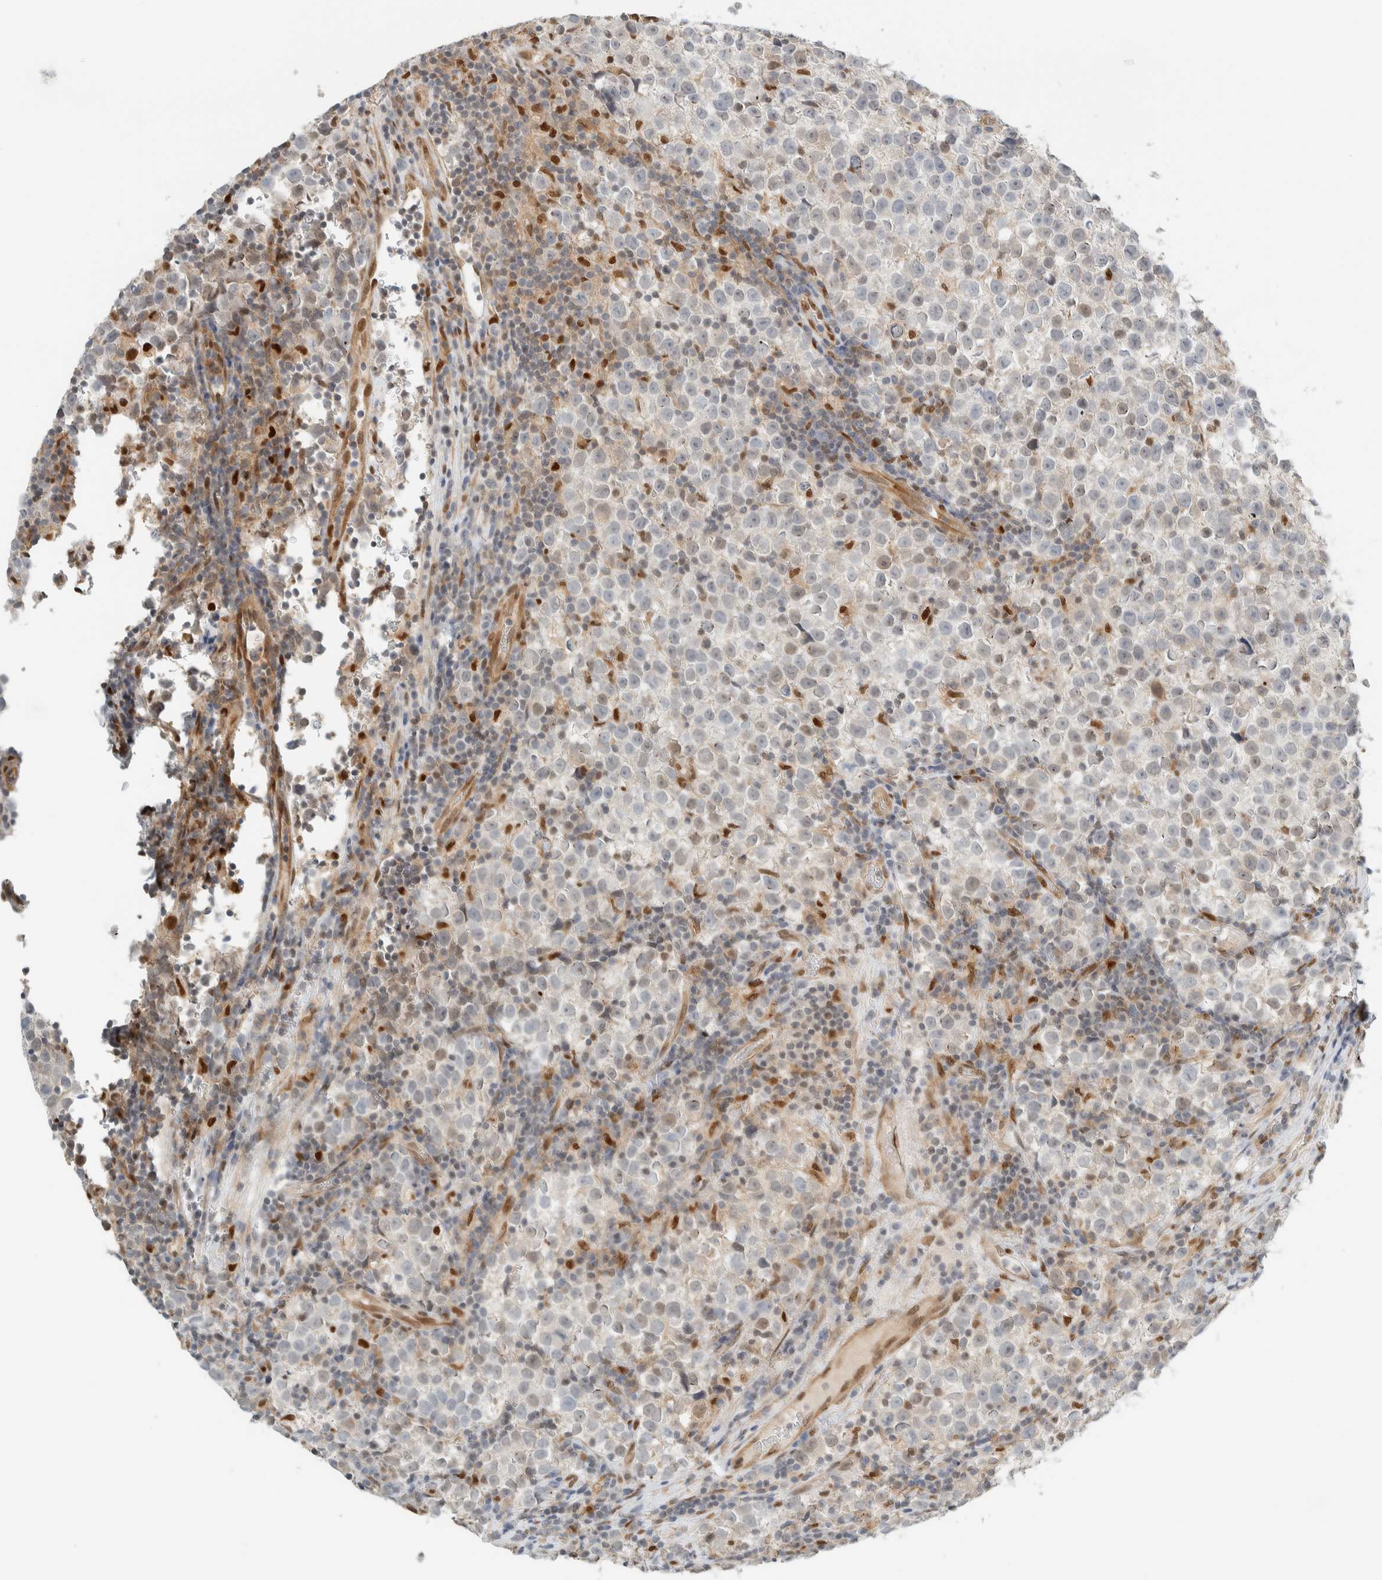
{"staining": {"intensity": "weak", "quantity": "<25%", "location": "nuclear"}, "tissue": "testis cancer", "cell_type": "Tumor cells", "image_type": "cancer", "snomed": [{"axis": "morphology", "description": "Normal tissue, NOS"}, {"axis": "morphology", "description": "Seminoma, NOS"}, {"axis": "topography", "description": "Testis"}], "caption": "Immunohistochemical staining of human testis cancer shows no significant expression in tumor cells. Nuclei are stained in blue.", "gene": "TFE3", "patient": {"sex": "male", "age": 43}}